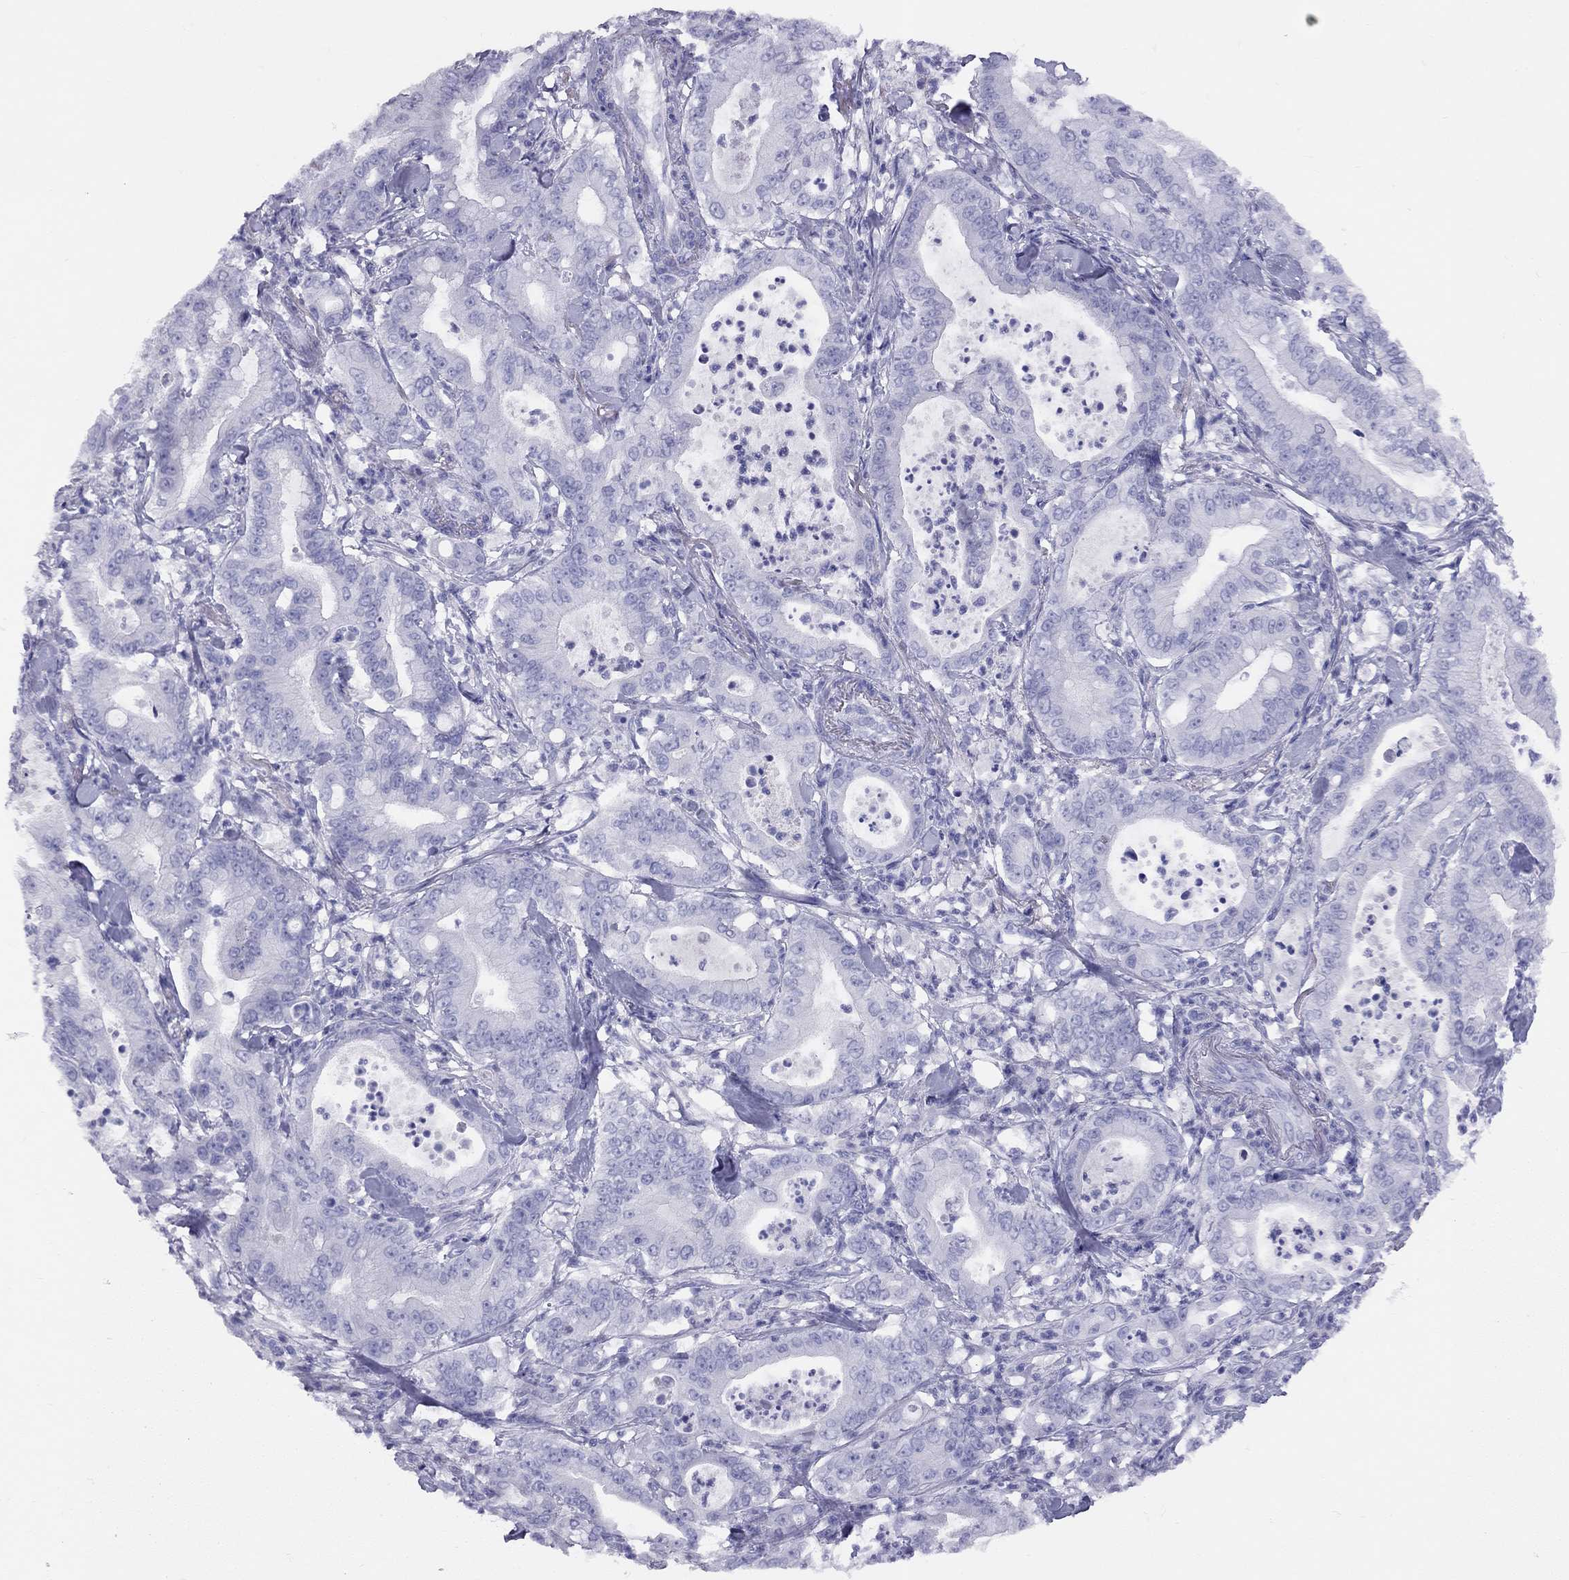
{"staining": {"intensity": "negative", "quantity": "none", "location": "none"}, "tissue": "pancreatic cancer", "cell_type": "Tumor cells", "image_type": "cancer", "snomed": [{"axis": "morphology", "description": "Adenocarcinoma, NOS"}, {"axis": "topography", "description": "Pancreas"}], "caption": "Immunohistochemistry (IHC) histopathology image of adenocarcinoma (pancreatic) stained for a protein (brown), which displays no positivity in tumor cells.", "gene": "FSCN3", "patient": {"sex": "male", "age": 71}}